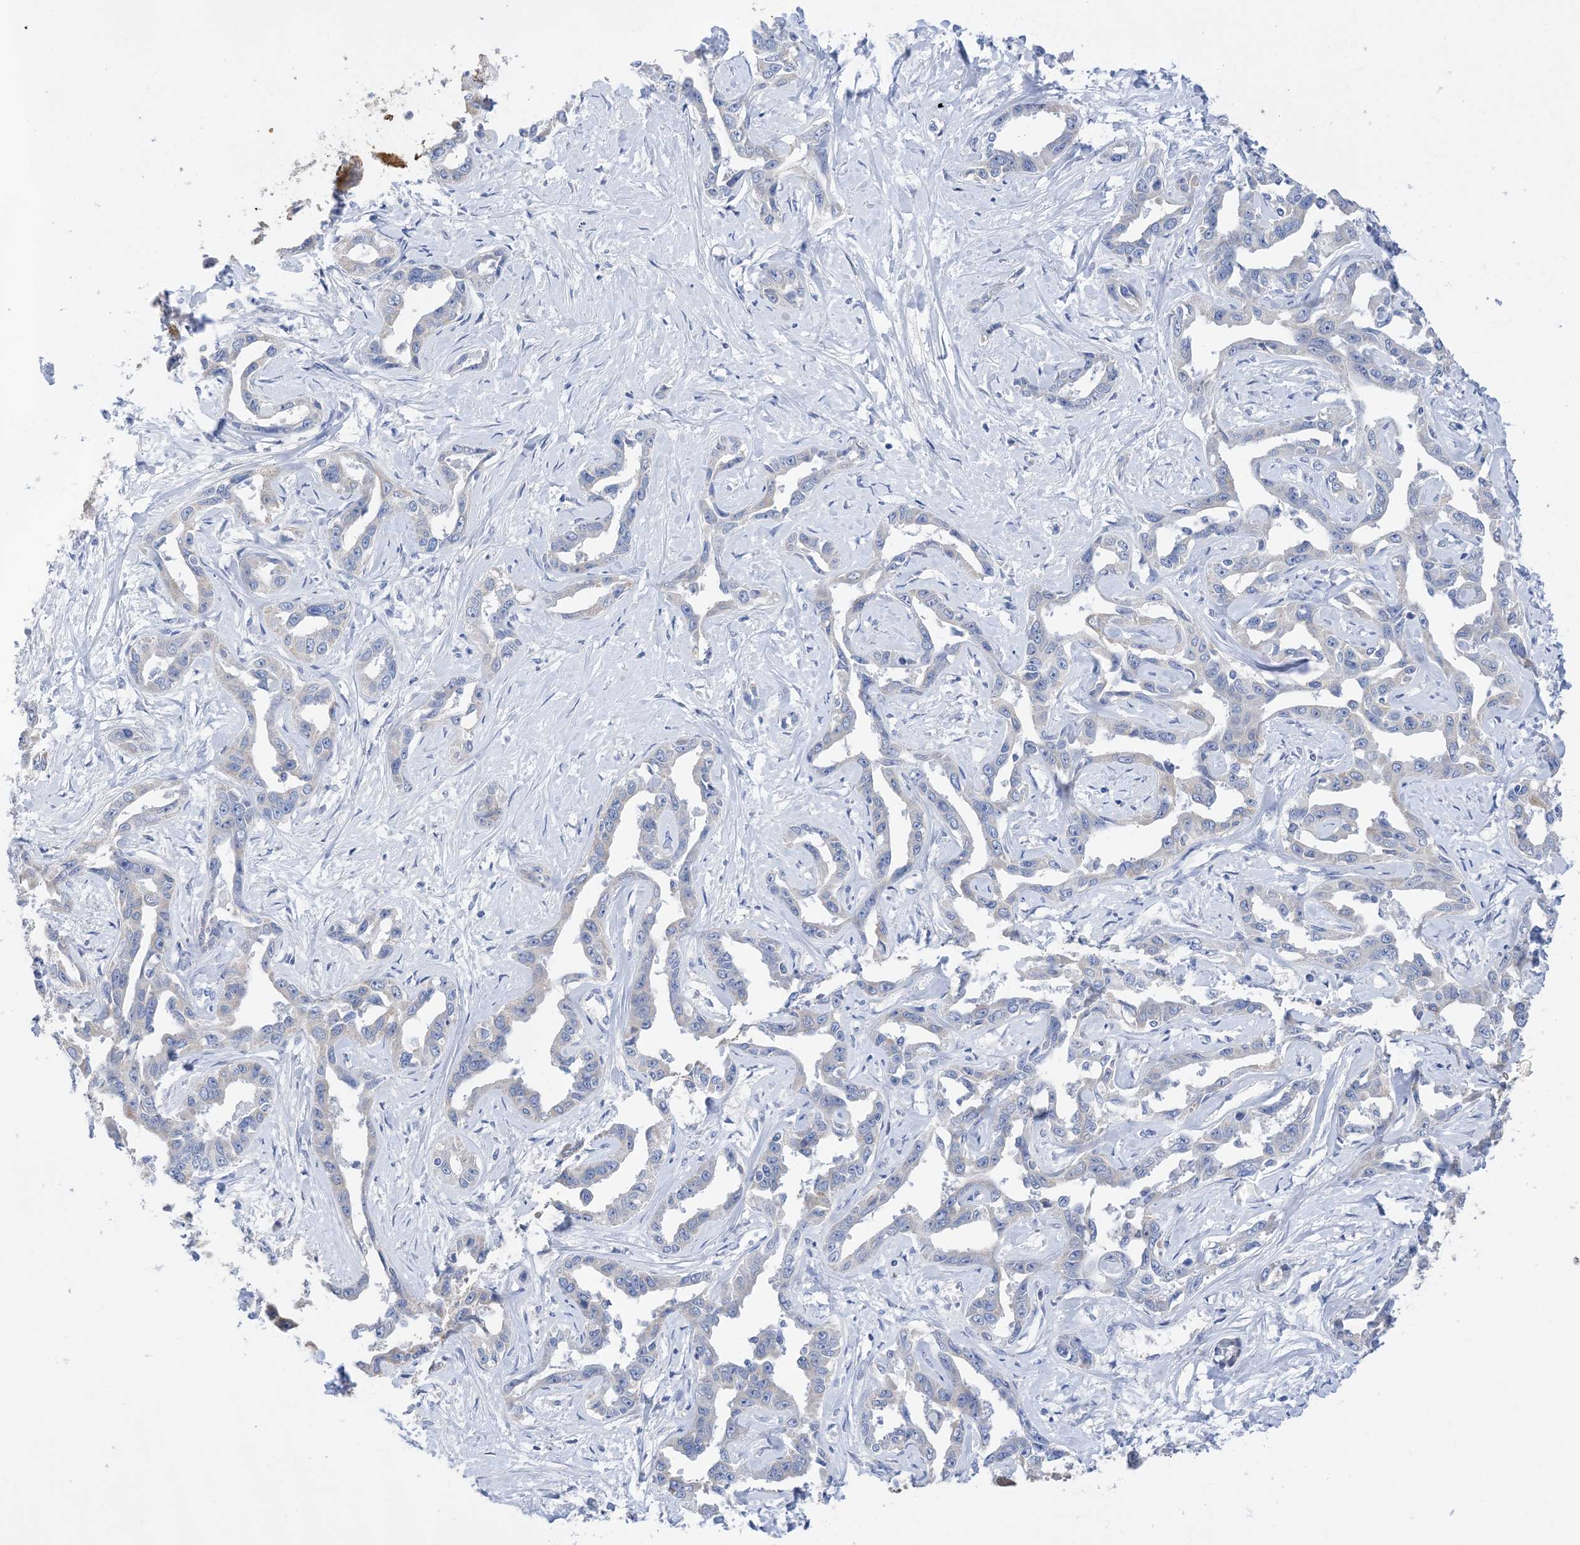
{"staining": {"intensity": "negative", "quantity": "none", "location": "none"}, "tissue": "liver cancer", "cell_type": "Tumor cells", "image_type": "cancer", "snomed": [{"axis": "morphology", "description": "Cholangiocarcinoma"}, {"axis": "topography", "description": "Liver"}], "caption": "Cholangiocarcinoma (liver) stained for a protein using immunohistochemistry shows no staining tumor cells.", "gene": "PLK4", "patient": {"sex": "male", "age": 59}}